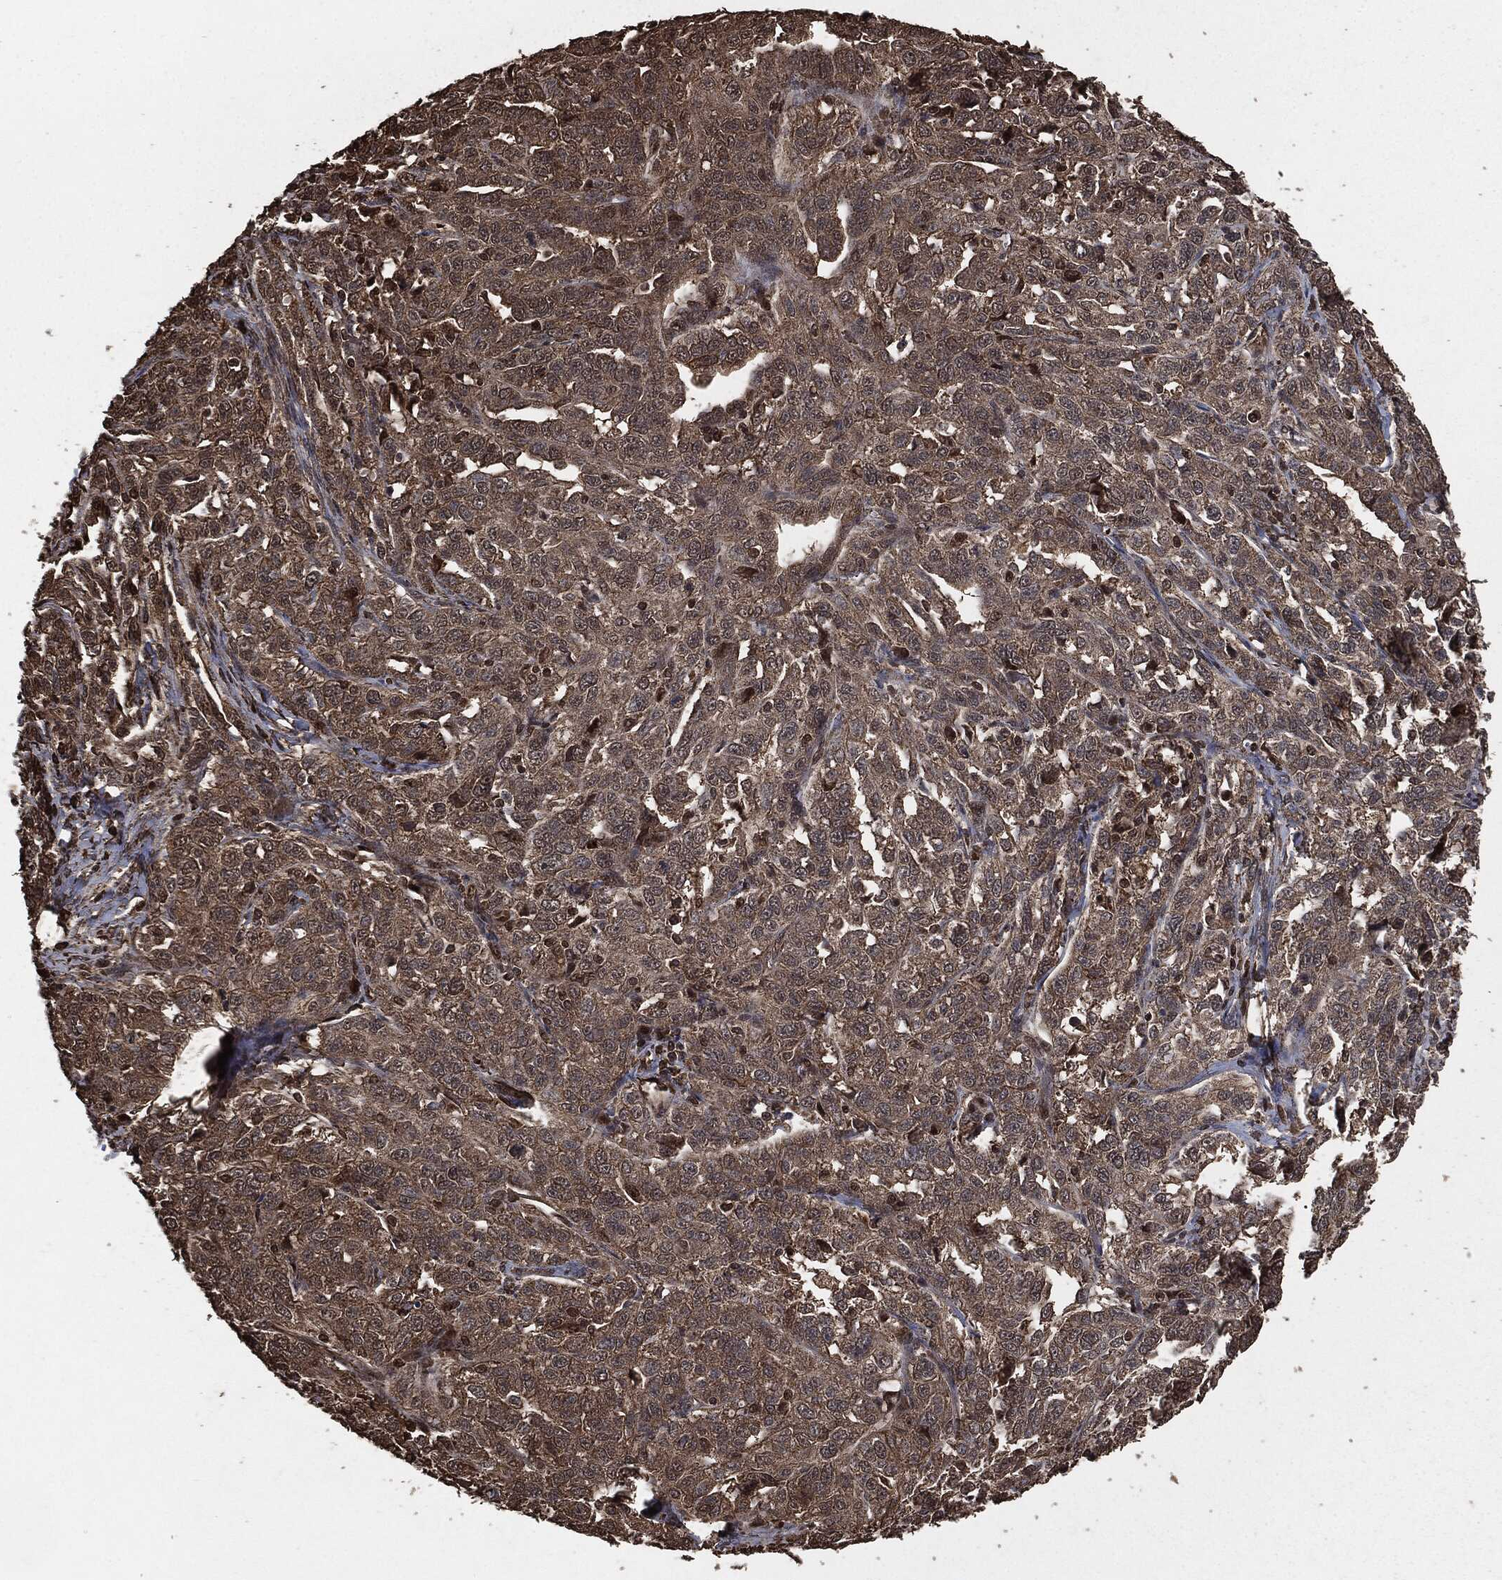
{"staining": {"intensity": "strong", "quantity": "<25%", "location": "cytoplasmic/membranous"}, "tissue": "ovarian cancer", "cell_type": "Tumor cells", "image_type": "cancer", "snomed": [{"axis": "morphology", "description": "Cystadenocarcinoma, serous, NOS"}, {"axis": "topography", "description": "Ovary"}], "caption": "This histopathology image exhibits immunohistochemistry staining of serous cystadenocarcinoma (ovarian), with medium strong cytoplasmic/membranous staining in about <25% of tumor cells.", "gene": "EGFR", "patient": {"sex": "female", "age": 71}}